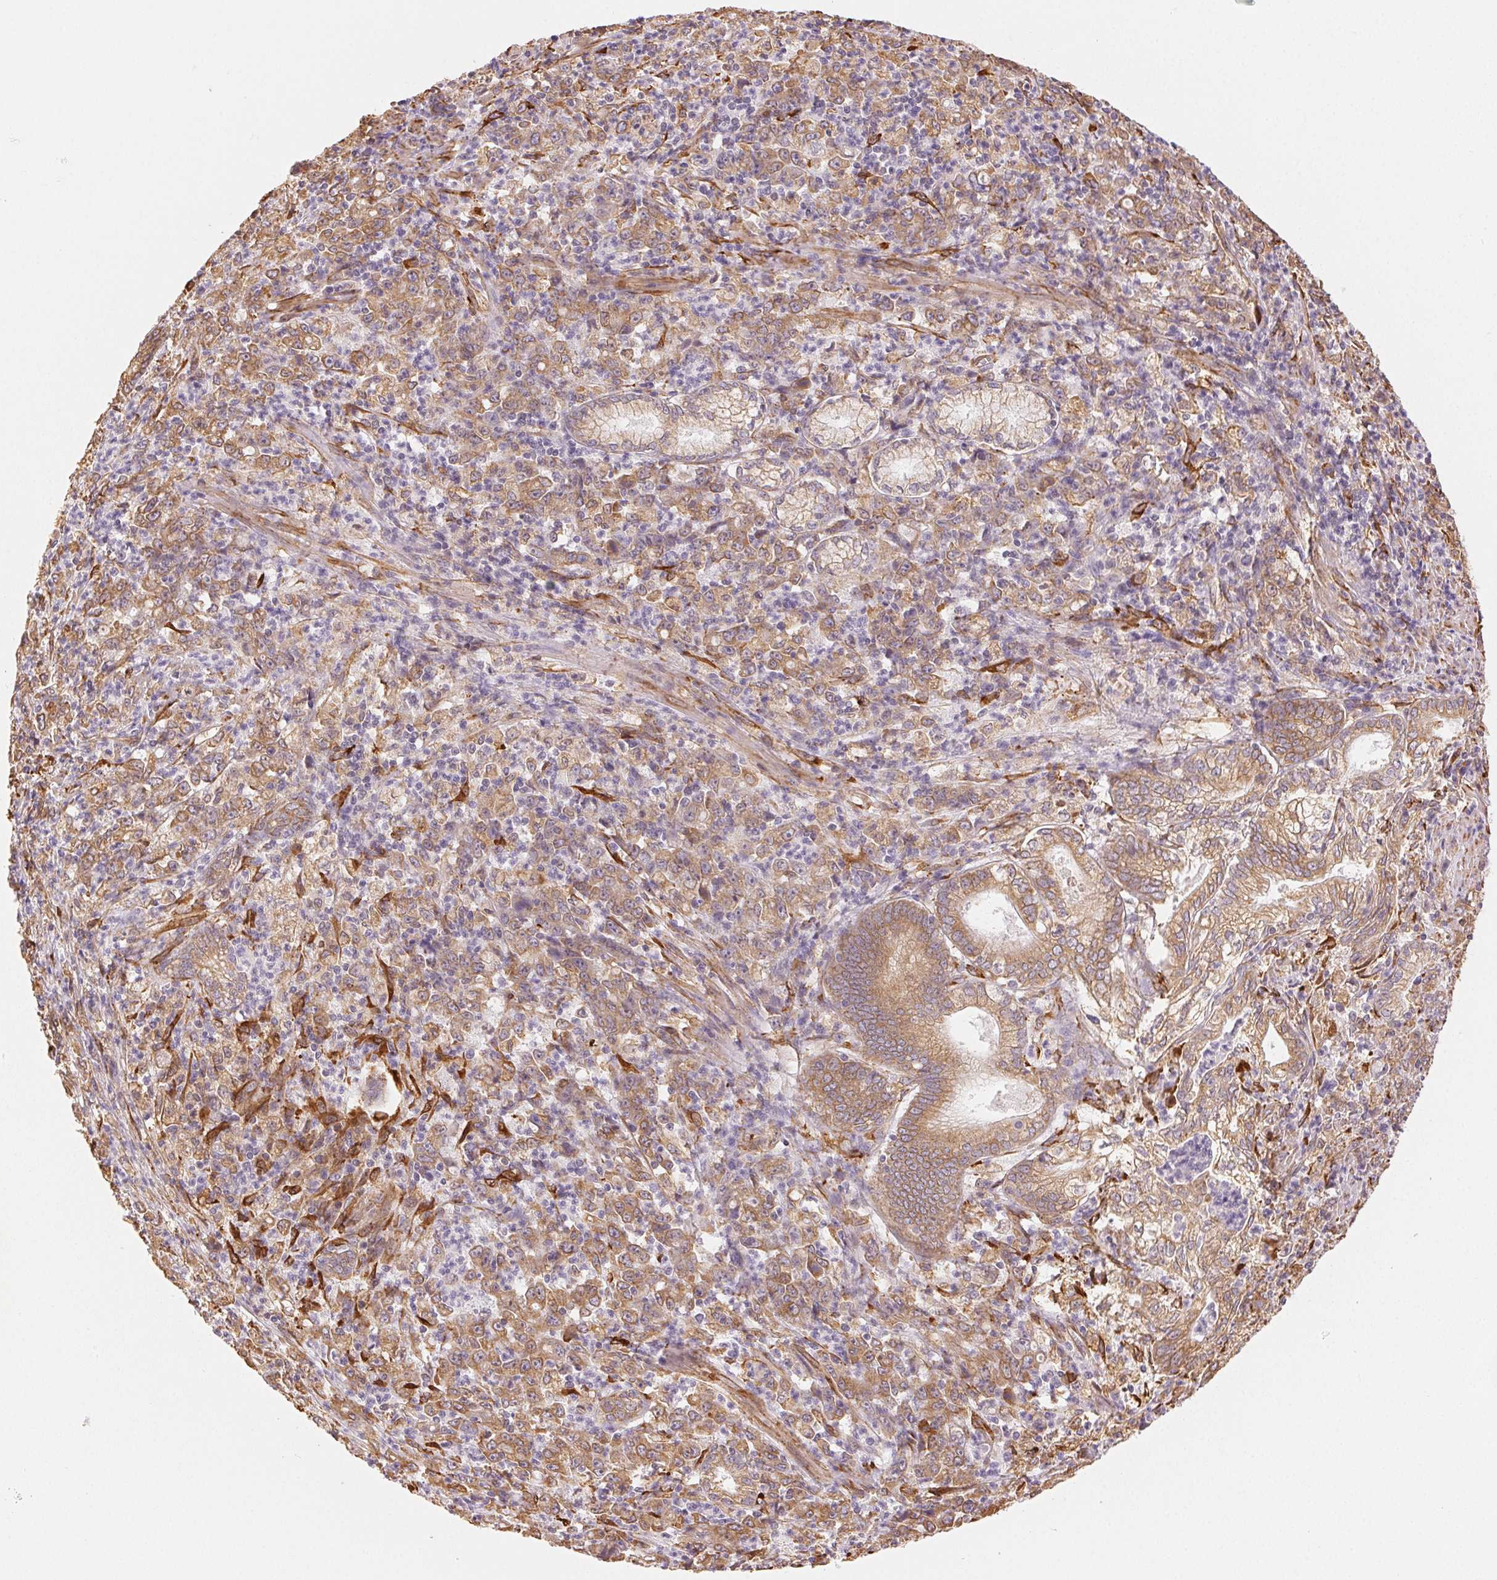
{"staining": {"intensity": "moderate", "quantity": ">75%", "location": "cytoplasmic/membranous"}, "tissue": "stomach cancer", "cell_type": "Tumor cells", "image_type": "cancer", "snomed": [{"axis": "morphology", "description": "Adenocarcinoma, NOS"}, {"axis": "topography", "description": "Stomach, lower"}], "caption": "Immunohistochemical staining of human stomach adenocarcinoma reveals medium levels of moderate cytoplasmic/membranous staining in approximately >75% of tumor cells.", "gene": "RCN3", "patient": {"sex": "female", "age": 71}}